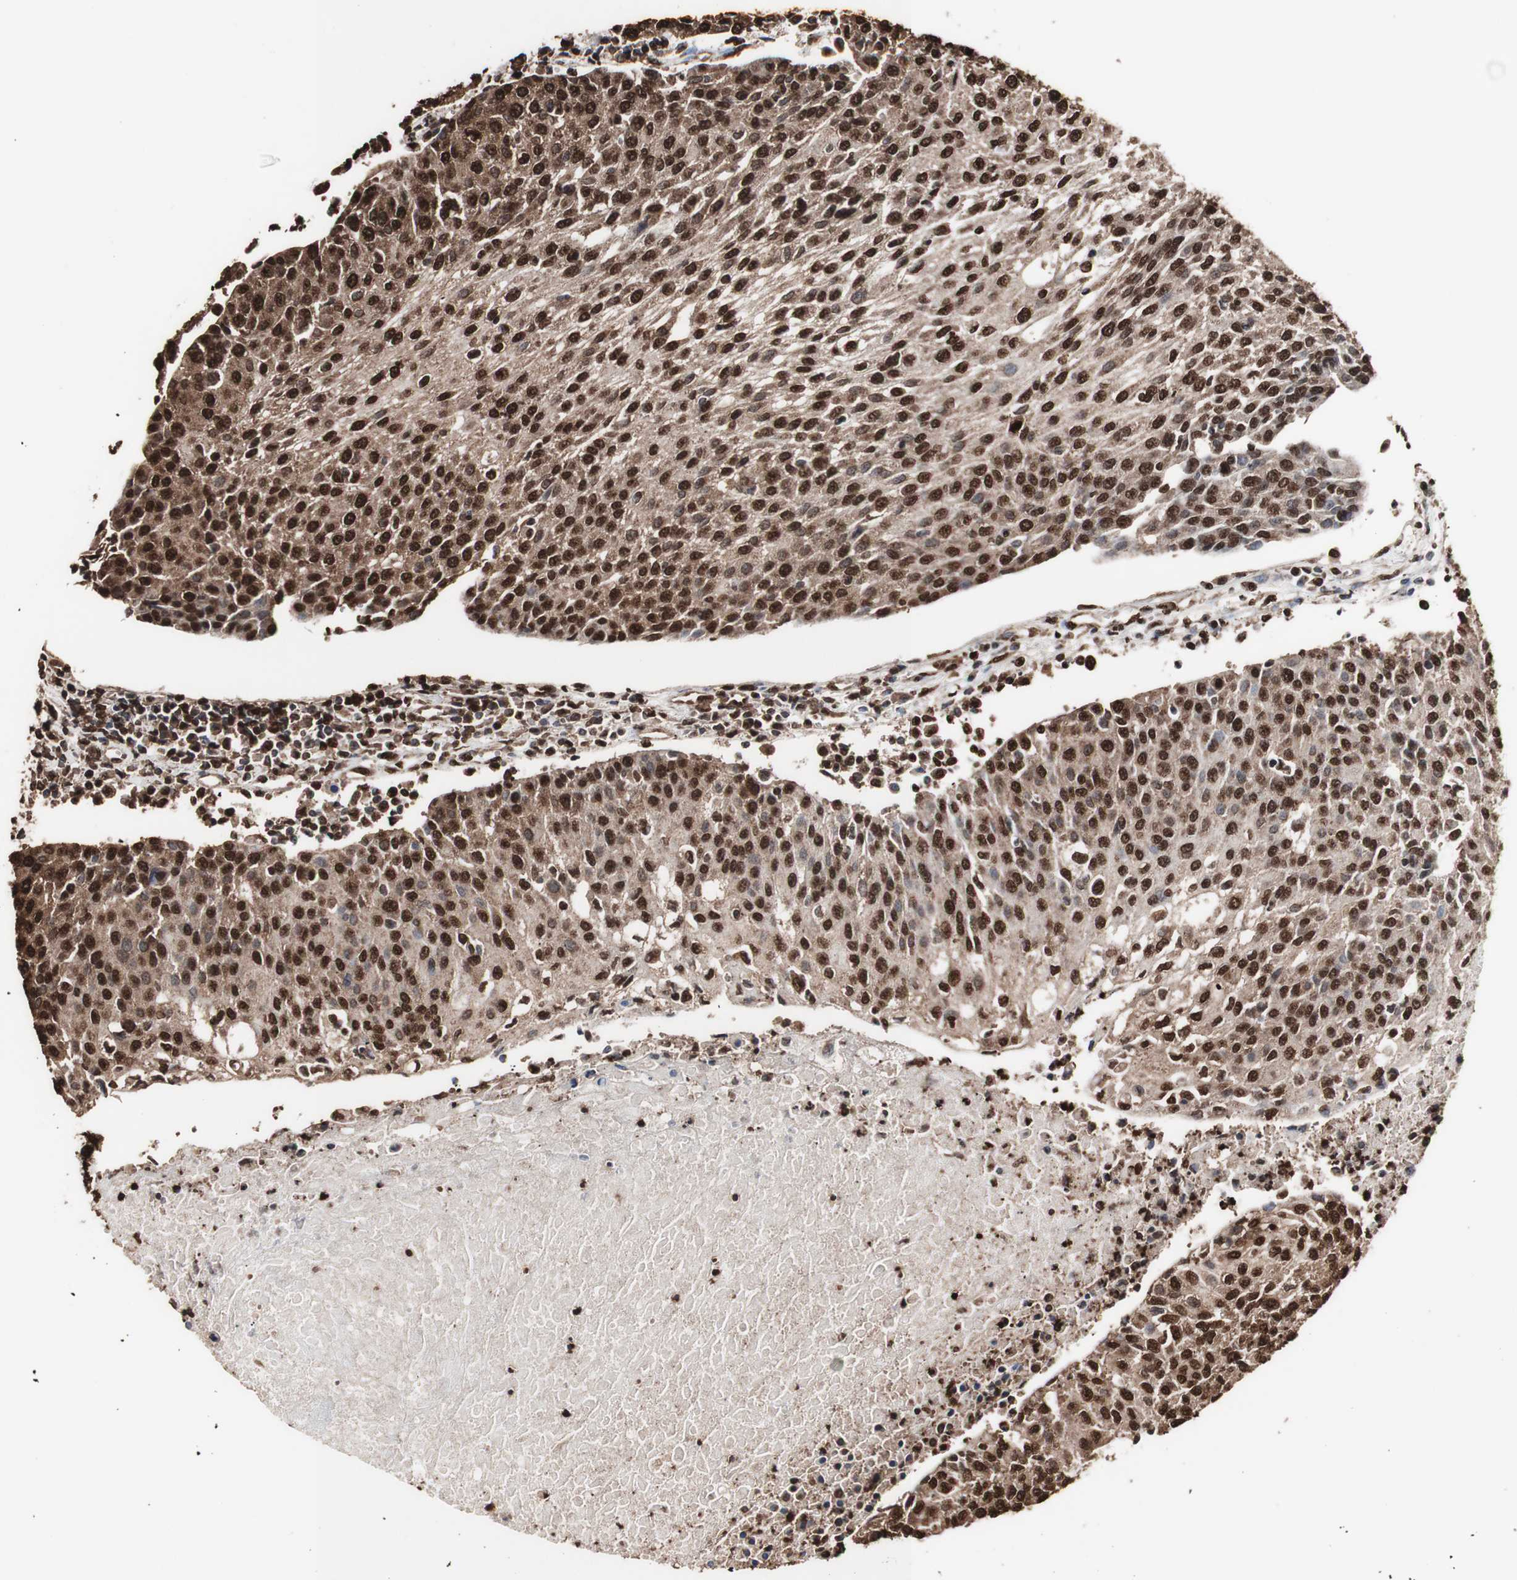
{"staining": {"intensity": "strong", "quantity": "25%-75%", "location": "cytoplasmic/membranous,nuclear"}, "tissue": "urothelial cancer", "cell_type": "Tumor cells", "image_type": "cancer", "snomed": [{"axis": "morphology", "description": "Urothelial carcinoma, High grade"}, {"axis": "topography", "description": "Urinary bladder"}], "caption": "DAB (3,3'-diaminobenzidine) immunohistochemical staining of urothelial cancer demonstrates strong cytoplasmic/membranous and nuclear protein expression in approximately 25%-75% of tumor cells. The staining was performed using DAB to visualize the protein expression in brown, while the nuclei were stained in blue with hematoxylin (Magnification: 20x).", "gene": "PIDD1", "patient": {"sex": "female", "age": 85}}